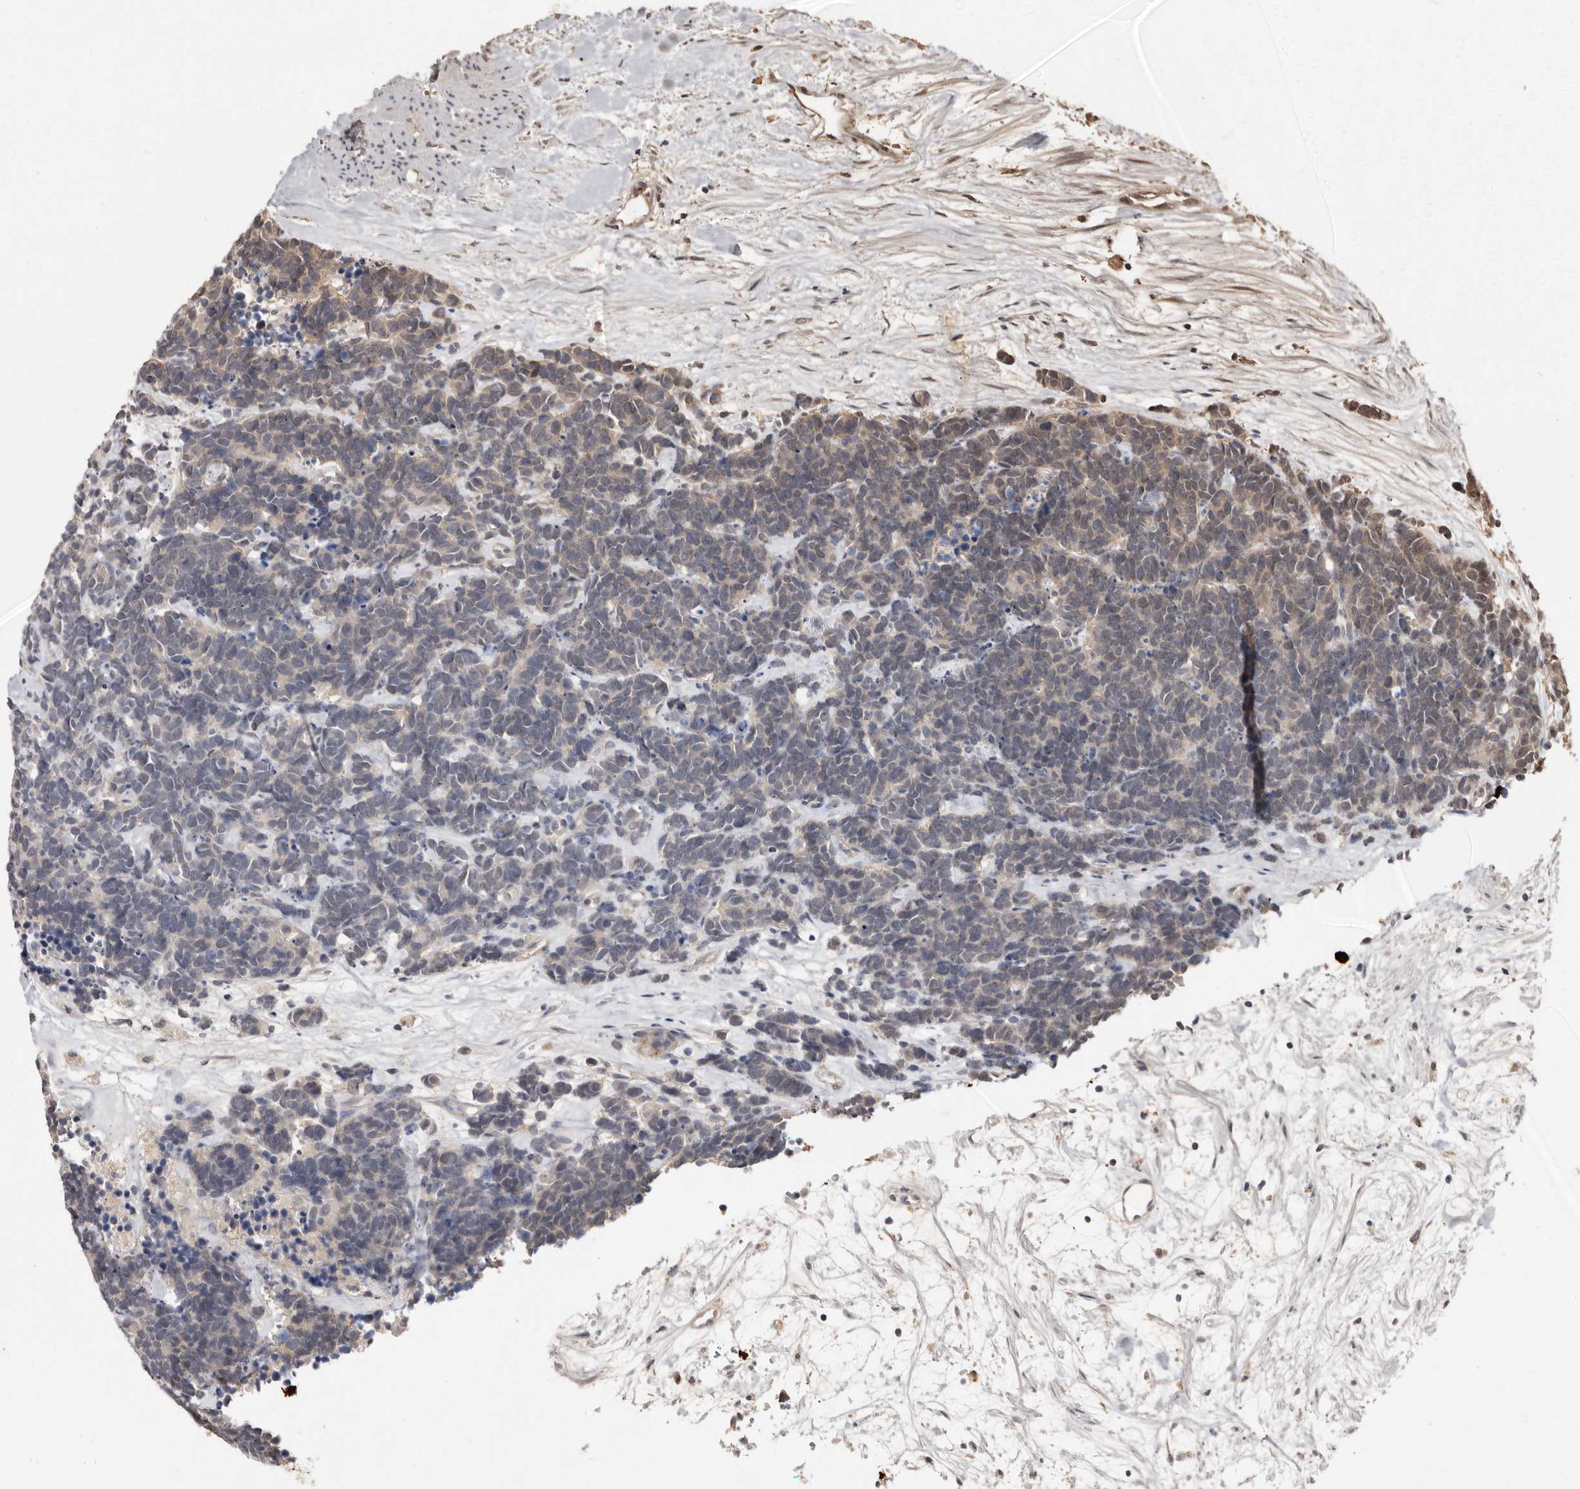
{"staining": {"intensity": "weak", "quantity": "25%-75%", "location": "cytoplasmic/membranous"}, "tissue": "carcinoid", "cell_type": "Tumor cells", "image_type": "cancer", "snomed": [{"axis": "morphology", "description": "Carcinoma, NOS"}, {"axis": "morphology", "description": "Carcinoid, malignant, NOS"}, {"axis": "topography", "description": "Urinary bladder"}], "caption": "A photomicrograph of human carcinoid (malignant) stained for a protein reveals weak cytoplasmic/membranous brown staining in tumor cells. (DAB (3,3'-diaminobenzidine) = brown stain, brightfield microscopy at high magnification).", "gene": "LRGUK", "patient": {"sex": "male", "age": 57}}